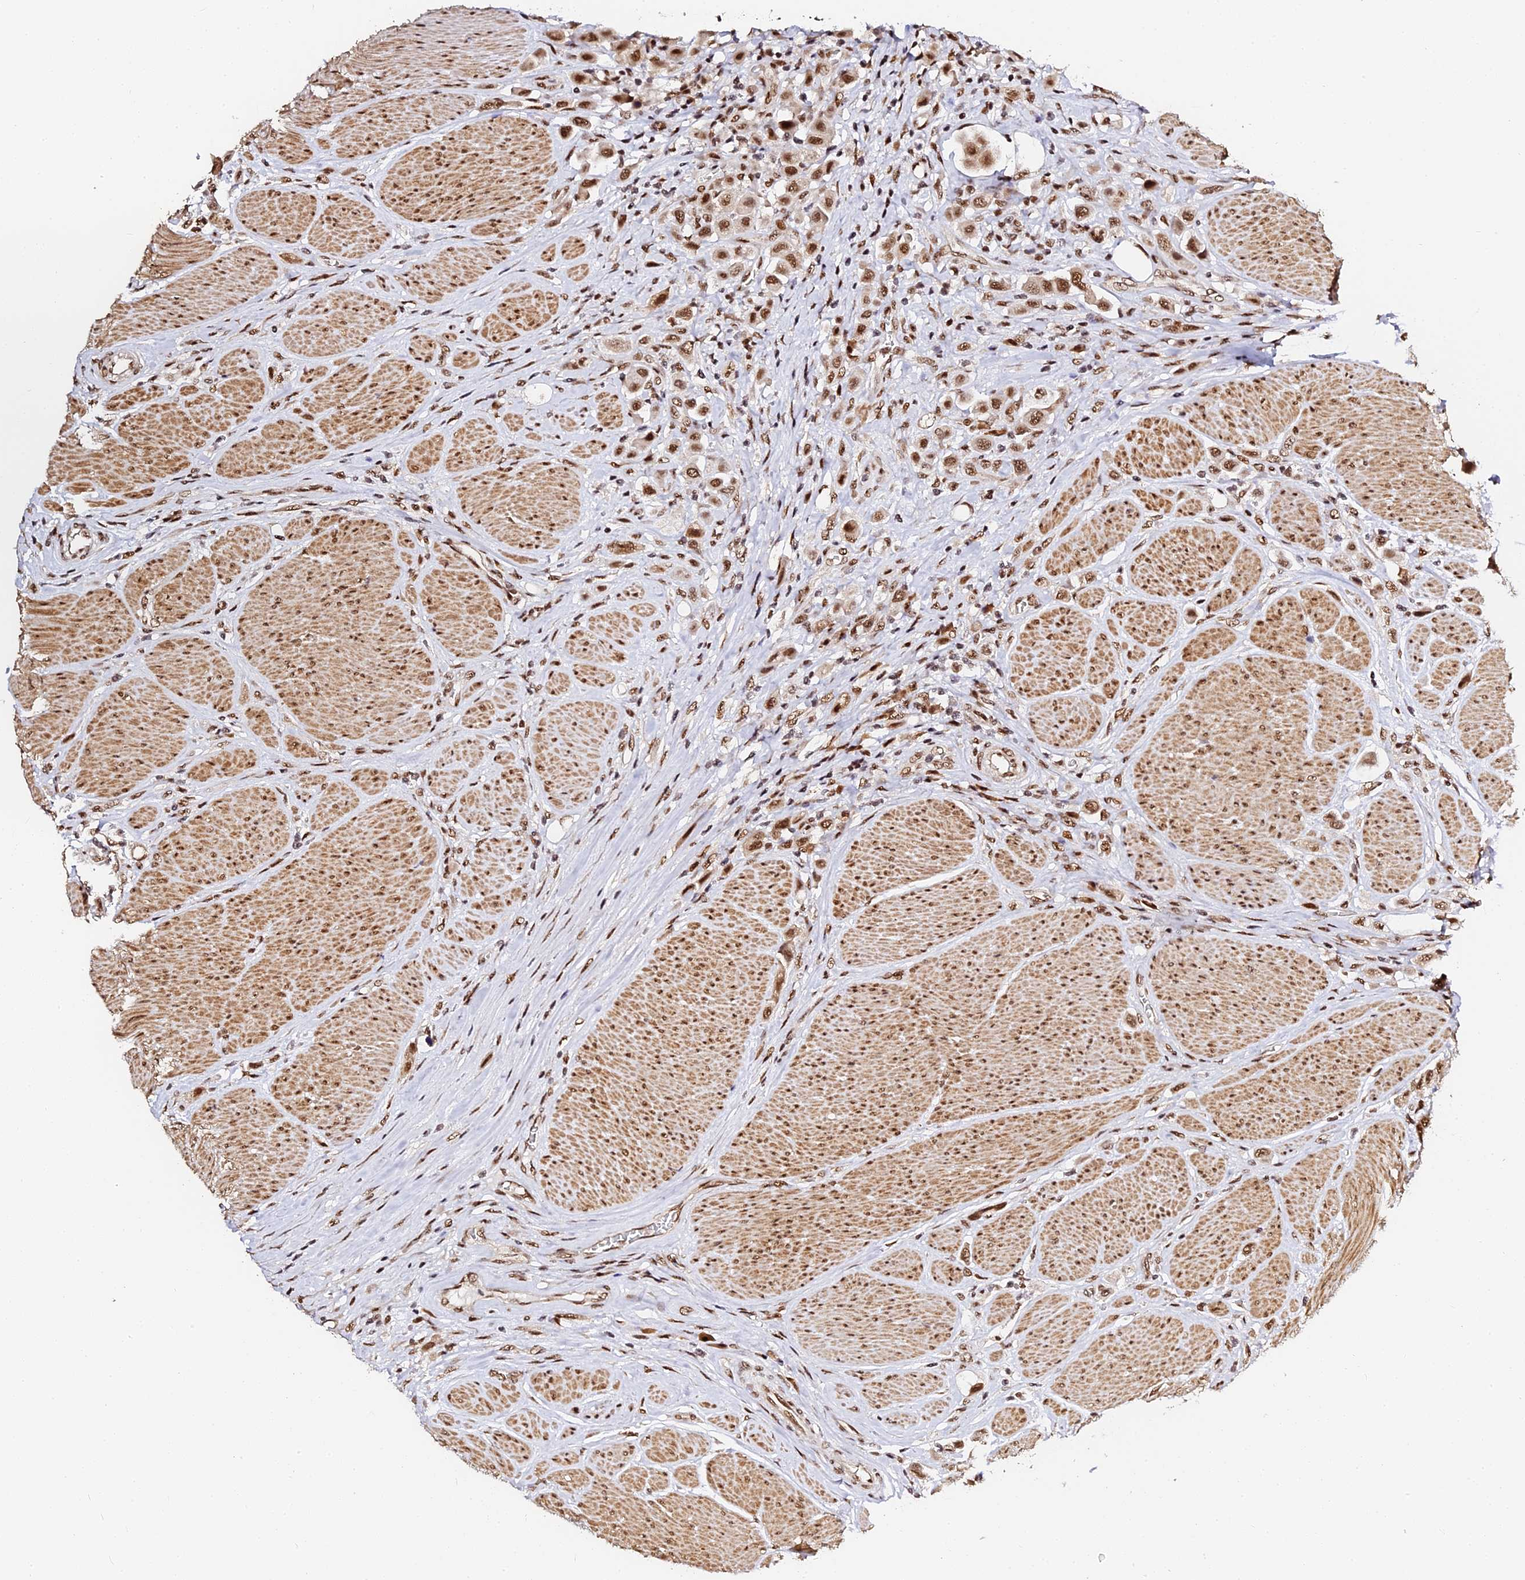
{"staining": {"intensity": "moderate", "quantity": ">75%", "location": "nuclear"}, "tissue": "urothelial cancer", "cell_type": "Tumor cells", "image_type": "cancer", "snomed": [{"axis": "morphology", "description": "Urothelial carcinoma, High grade"}, {"axis": "topography", "description": "Urinary bladder"}], "caption": "IHC of human urothelial carcinoma (high-grade) demonstrates medium levels of moderate nuclear staining in about >75% of tumor cells.", "gene": "MCRS1", "patient": {"sex": "male", "age": 50}}